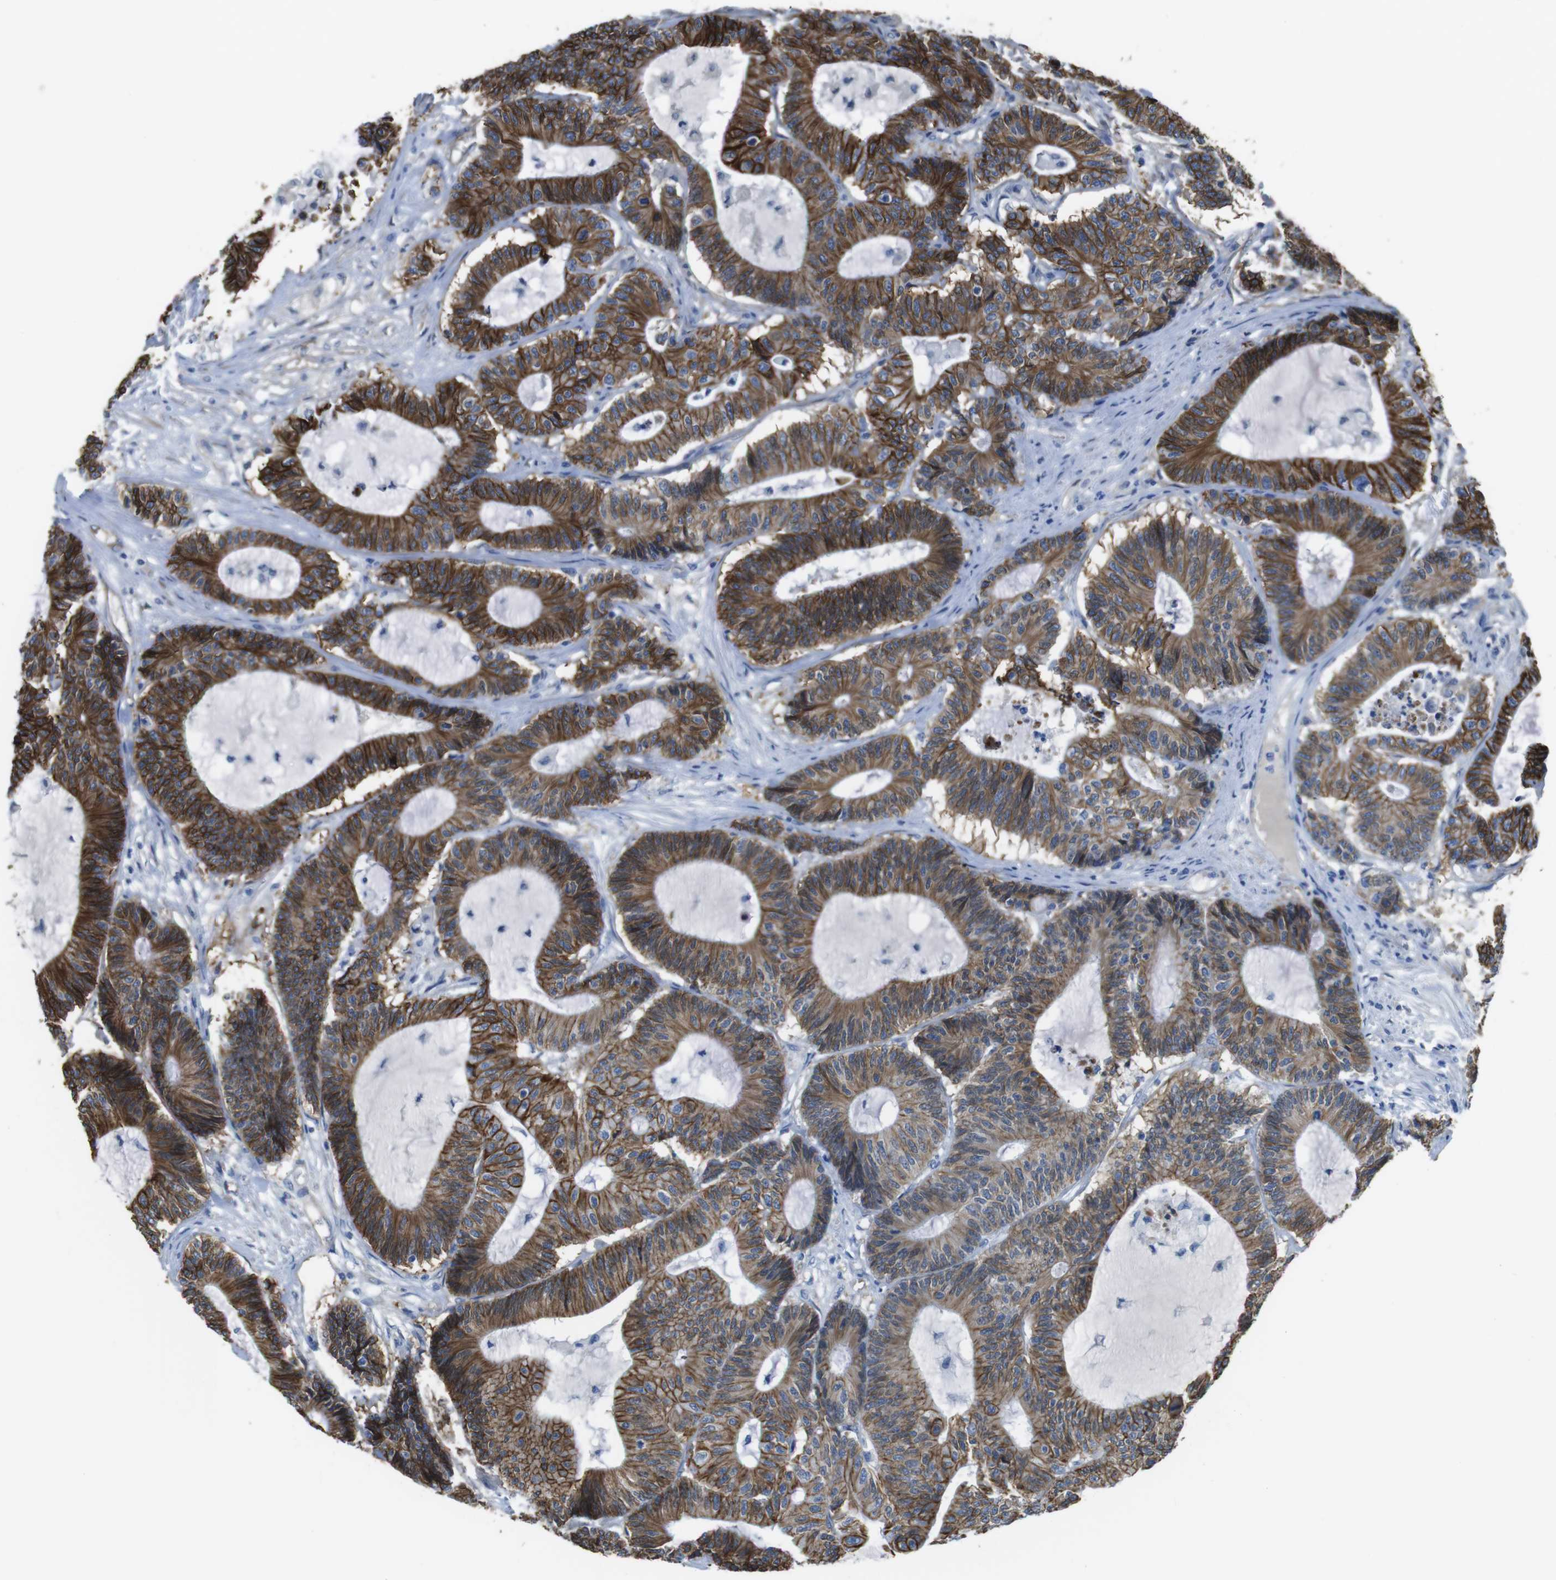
{"staining": {"intensity": "strong", "quantity": ">75%", "location": "cytoplasmic/membranous"}, "tissue": "colorectal cancer", "cell_type": "Tumor cells", "image_type": "cancer", "snomed": [{"axis": "morphology", "description": "Adenocarcinoma, NOS"}, {"axis": "topography", "description": "Colon"}], "caption": "Immunohistochemical staining of colorectal adenocarcinoma shows high levels of strong cytoplasmic/membranous positivity in approximately >75% of tumor cells.", "gene": "CDH8", "patient": {"sex": "female", "age": 84}}